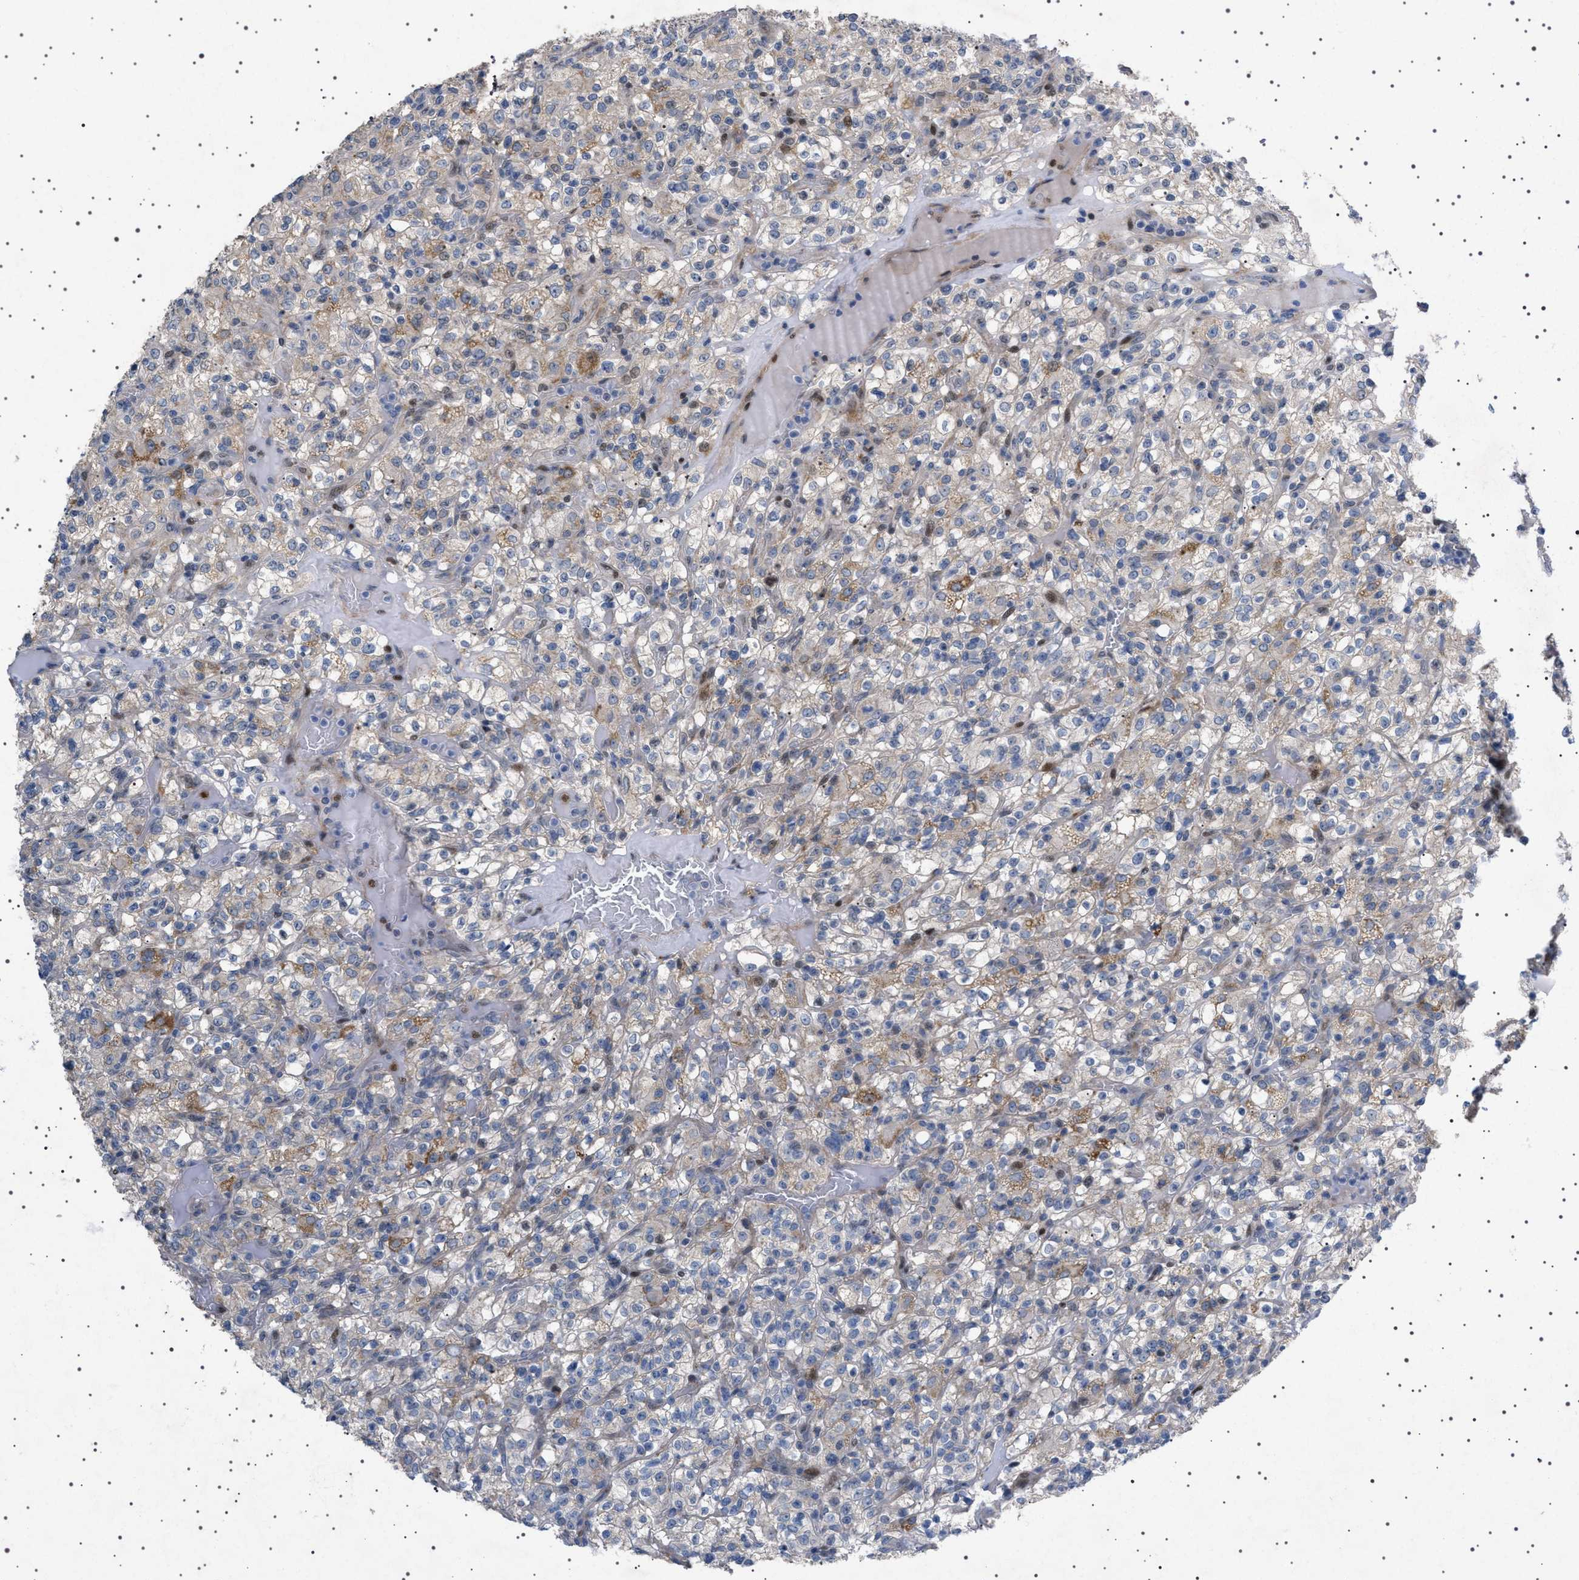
{"staining": {"intensity": "weak", "quantity": "25%-75%", "location": "cytoplasmic/membranous"}, "tissue": "renal cancer", "cell_type": "Tumor cells", "image_type": "cancer", "snomed": [{"axis": "morphology", "description": "Normal tissue, NOS"}, {"axis": "morphology", "description": "Adenocarcinoma, NOS"}, {"axis": "topography", "description": "Kidney"}], "caption": "IHC micrograph of human renal cancer stained for a protein (brown), which demonstrates low levels of weak cytoplasmic/membranous staining in about 25%-75% of tumor cells.", "gene": "HTR1A", "patient": {"sex": "female", "age": 72}}